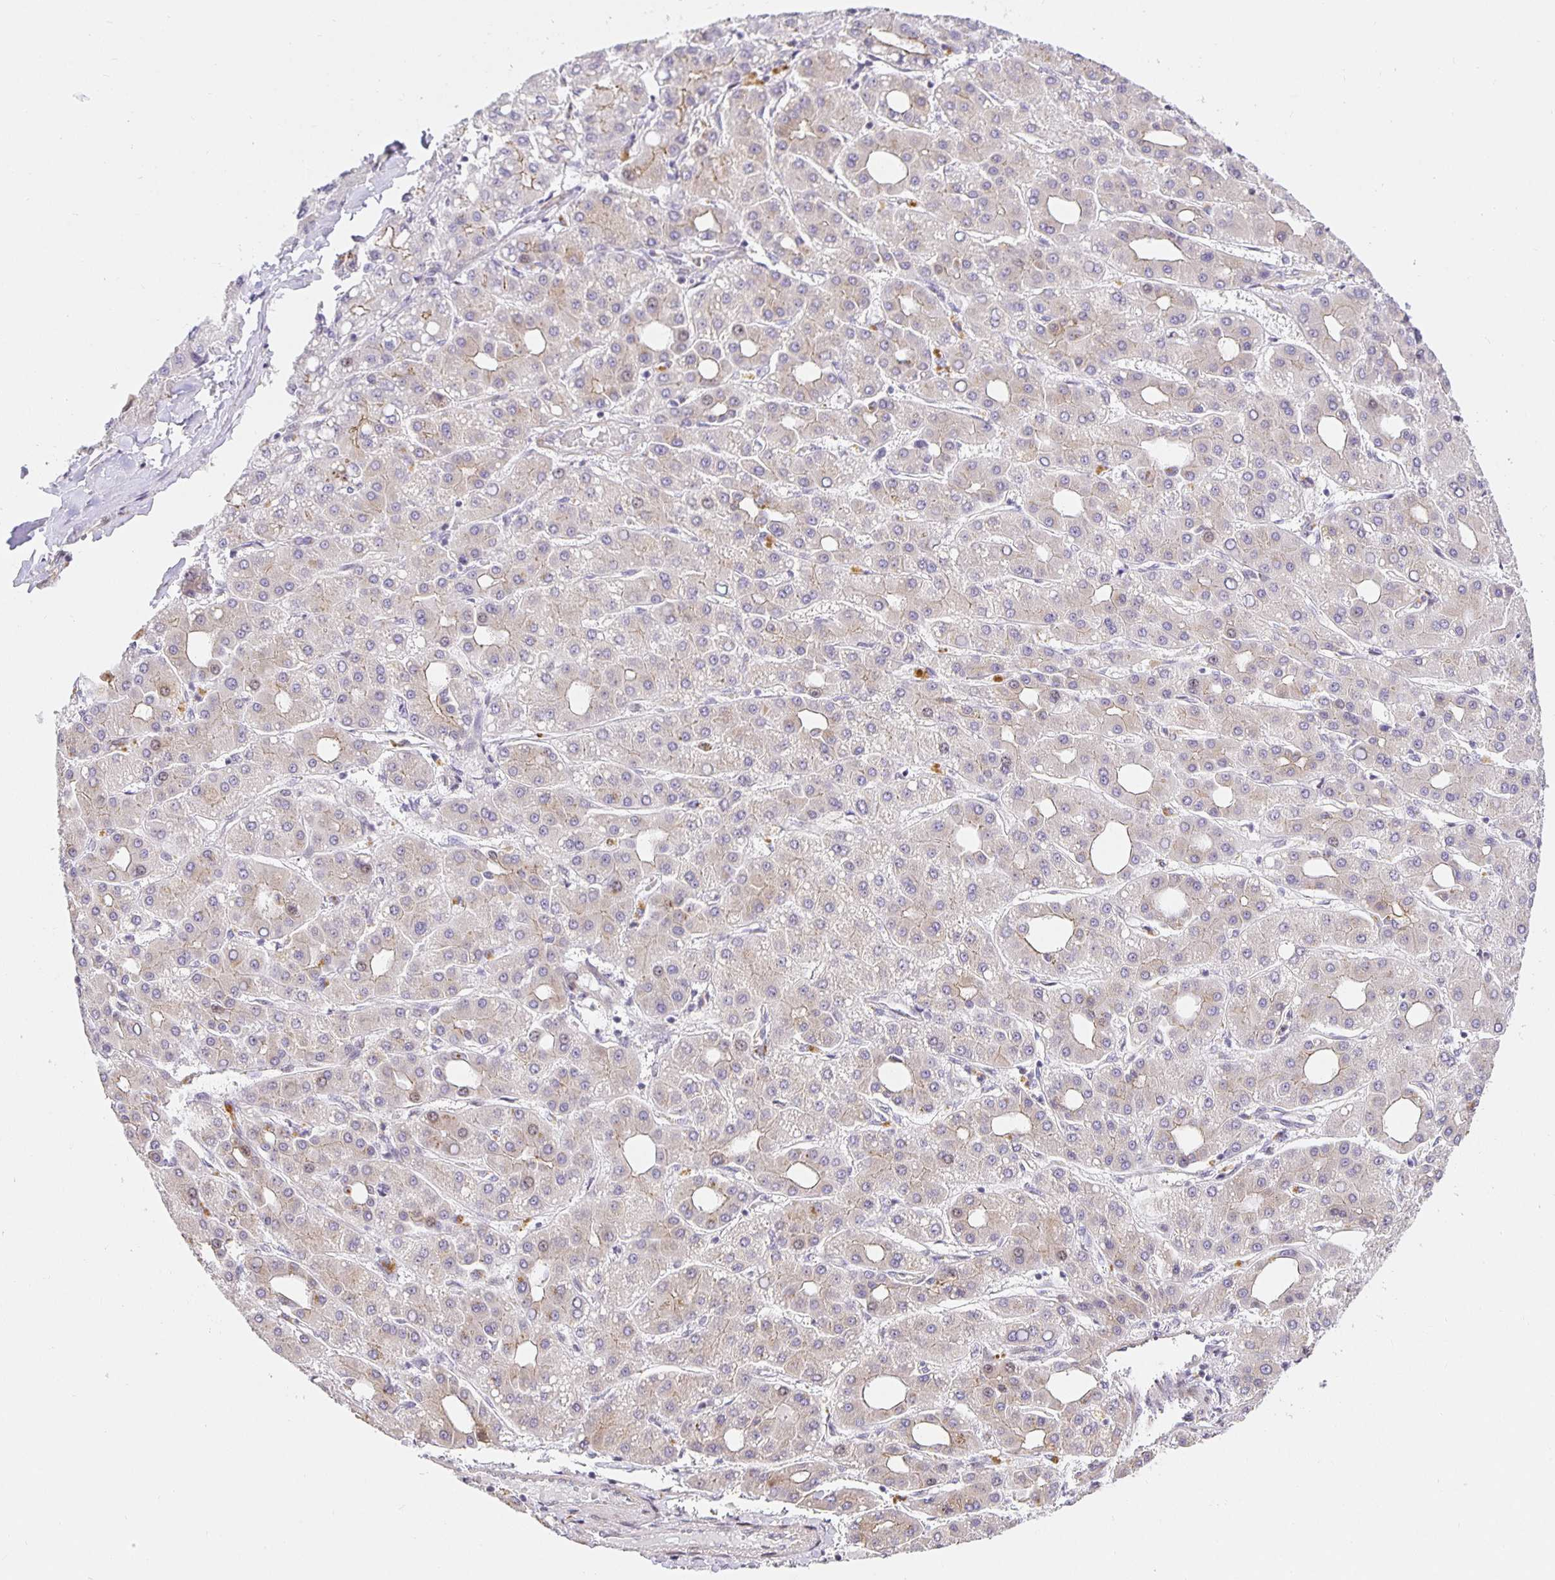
{"staining": {"intensity": "weak", "quantity": "<25%", "location": "cytoplasmic/membranous"}, "tissue": "liver cancer", "cell_type": "Tumor cells", "image_type": "cancer", "snomed": [{"axis": "morphology", "description": "Carcinoma, Hepatocellular, NOS"}, {"axis": "topography", "description": "Liver"}], "caption": "This micrograph is of hepatocellular carcinoma (liver) stained with IHC to label a protein in brown with the nuclei are counter-stained blue. There is no staining in tumor cells.", "gene": "TJP3", "patient": {"sex": "male", "age": 65}}